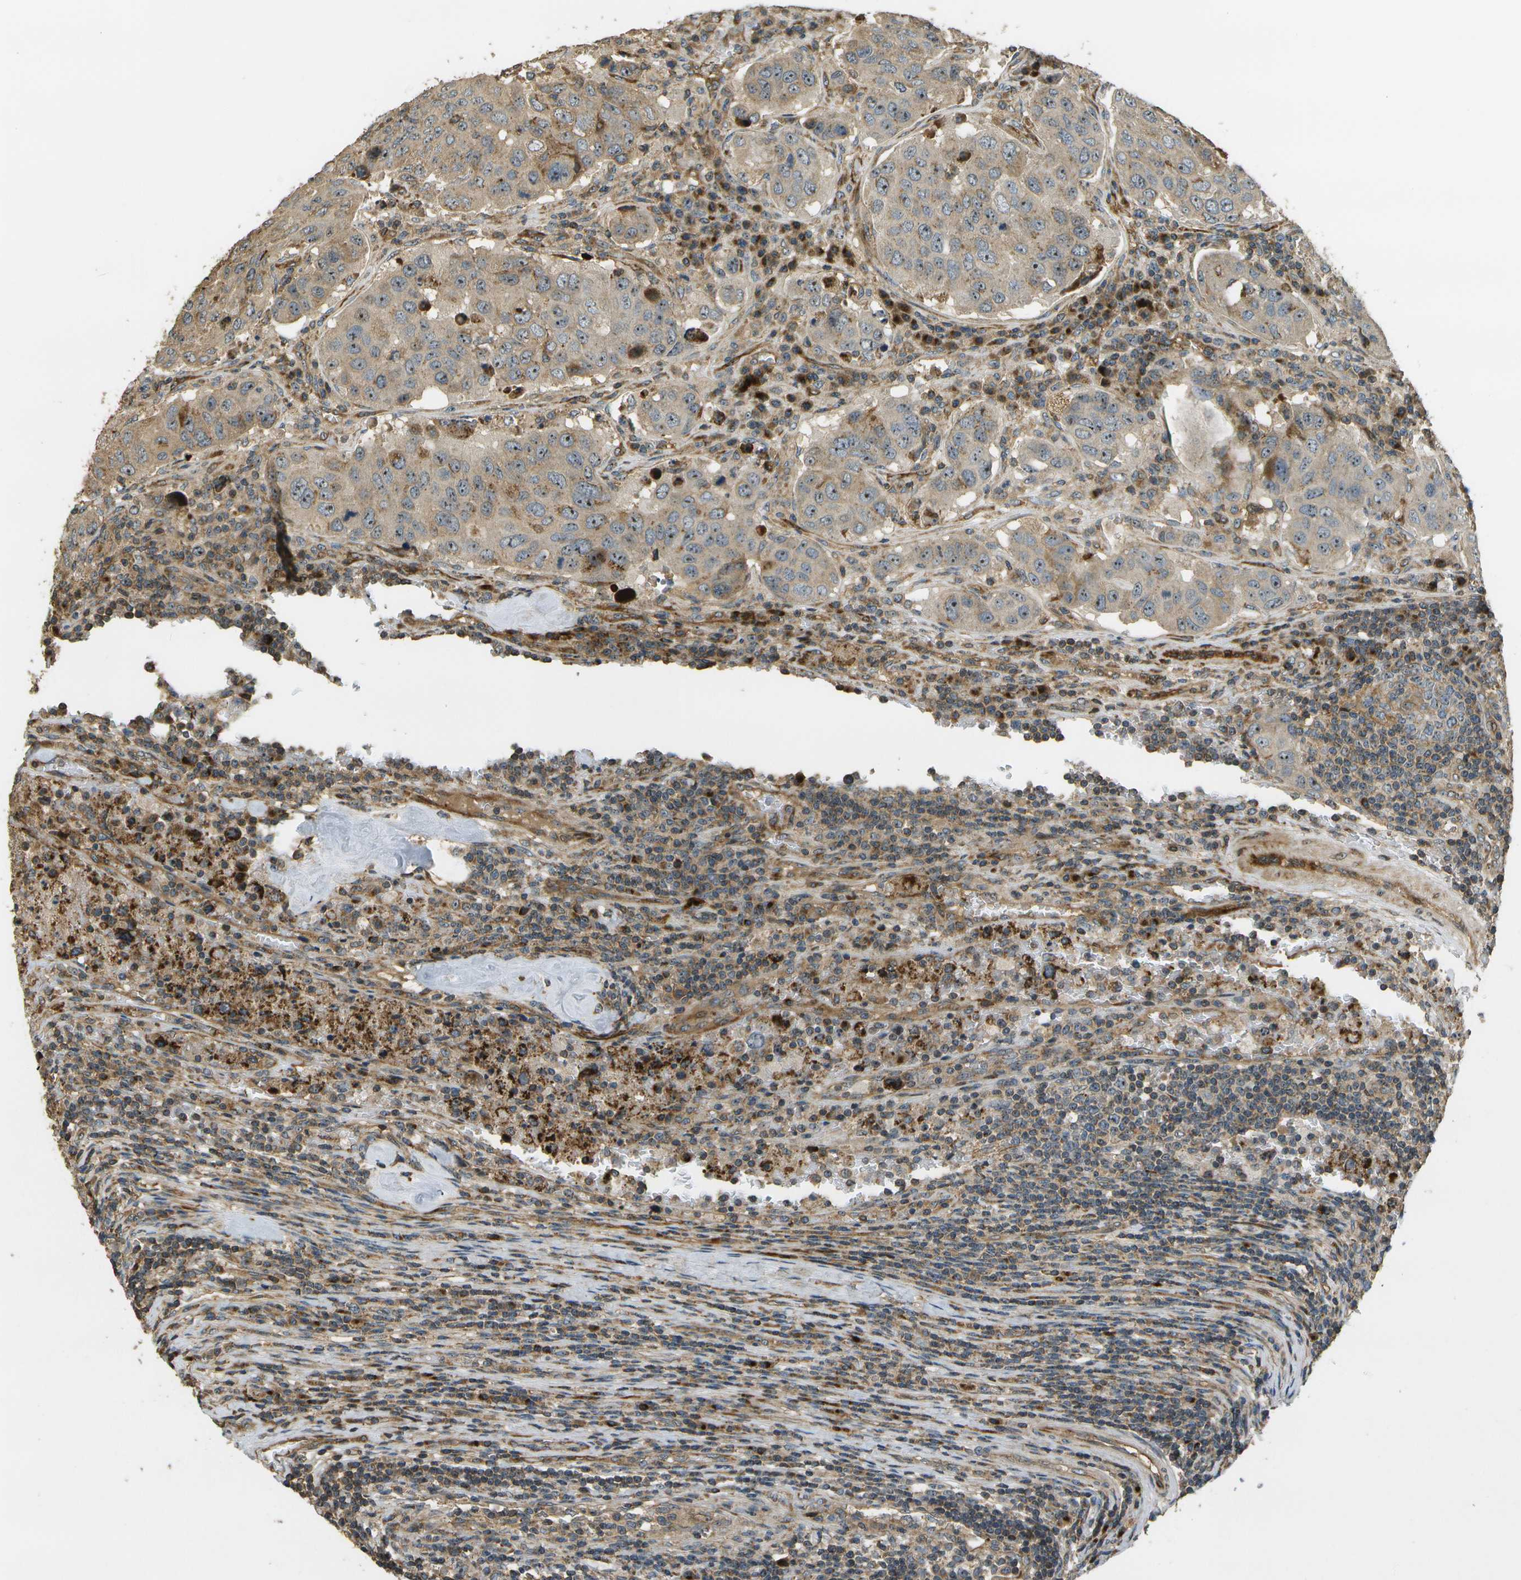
{"staining": {"intensity": "weak", "quantity": ">75%", "location": "cytoplasmic/membranous,nuclear"}, "tissue": "urothelial cancer", "cell_type": "Tumor cells", "image_type": "cancer", "snomed": [{"axis": "morphology", "description": "Urothelial carcinoma, High grade"}, {"axis": "topography", "description": "Lymph node"}, {"axis": "topography", "description": "Urinary bladder"}], "caption": "This is a micrograph of immunohistochemistry (IHC) staining of urothelial cancer, which shows weak staining in the cytoplasmic/membranous and nuclear of tumor cells.", "gene": "LRP12", "patient": {"sex": "male", "age": 51}}